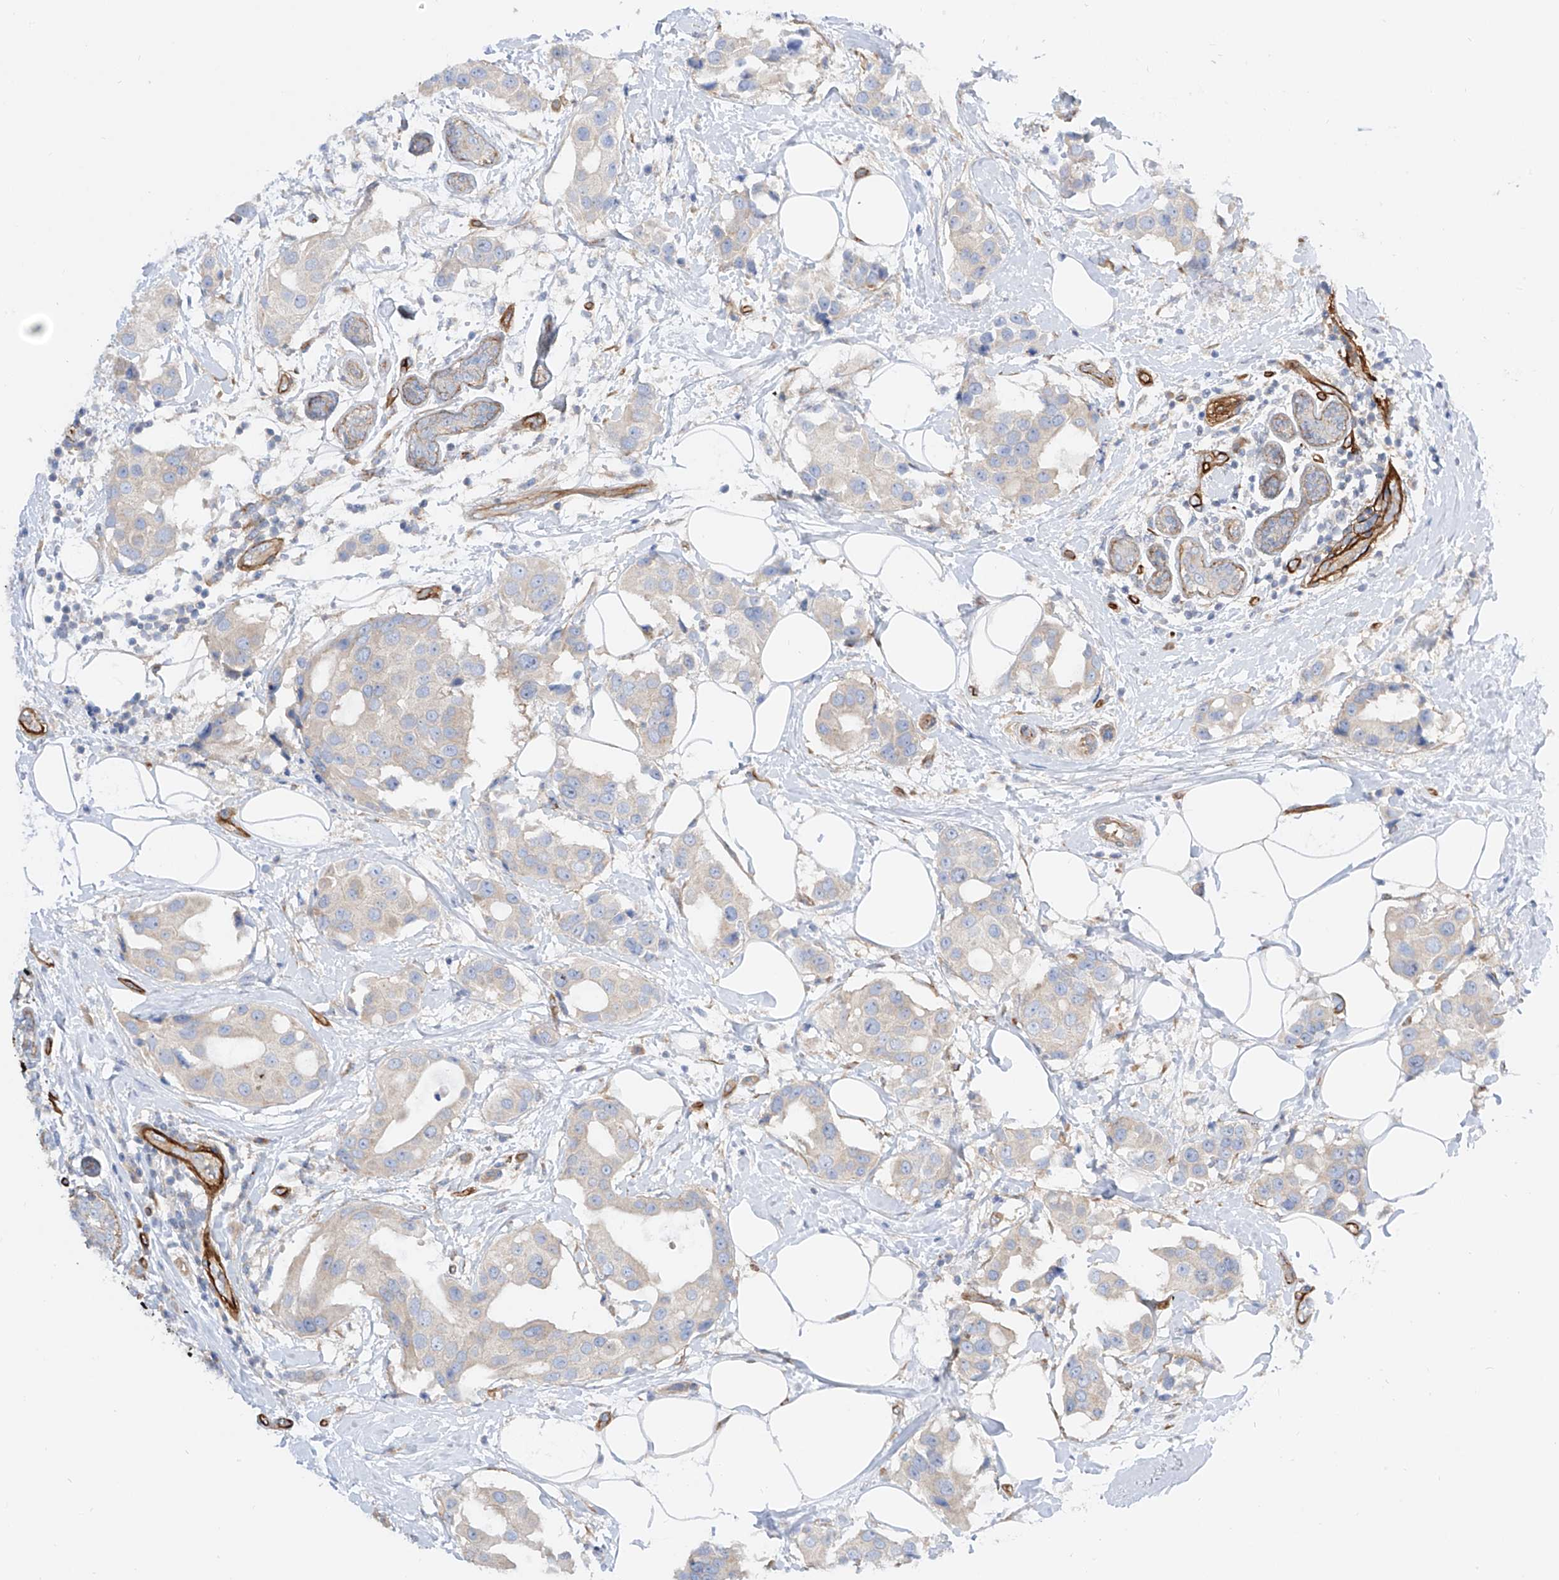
{"staining": {"intensity": "negative", "quantity": "none", "location": "none"}, "tissue": "breast cancer", "cell_type": "Tumor cells", "image_type": "cancer", "snomed": [{"axis": "morphology", "description": "Normal tissue, NOS"}, {"axis": "morphology", "description": "Duct carcinoma"}, {"axis": "topography", "description": "Breast"}], "caption": "A photomicrograph of human breast cancer (intraductal carcinoma) is negative for staining in tumor cells.", "gene": "LCA5", "patient": {"sex": "female", "age": 39}}